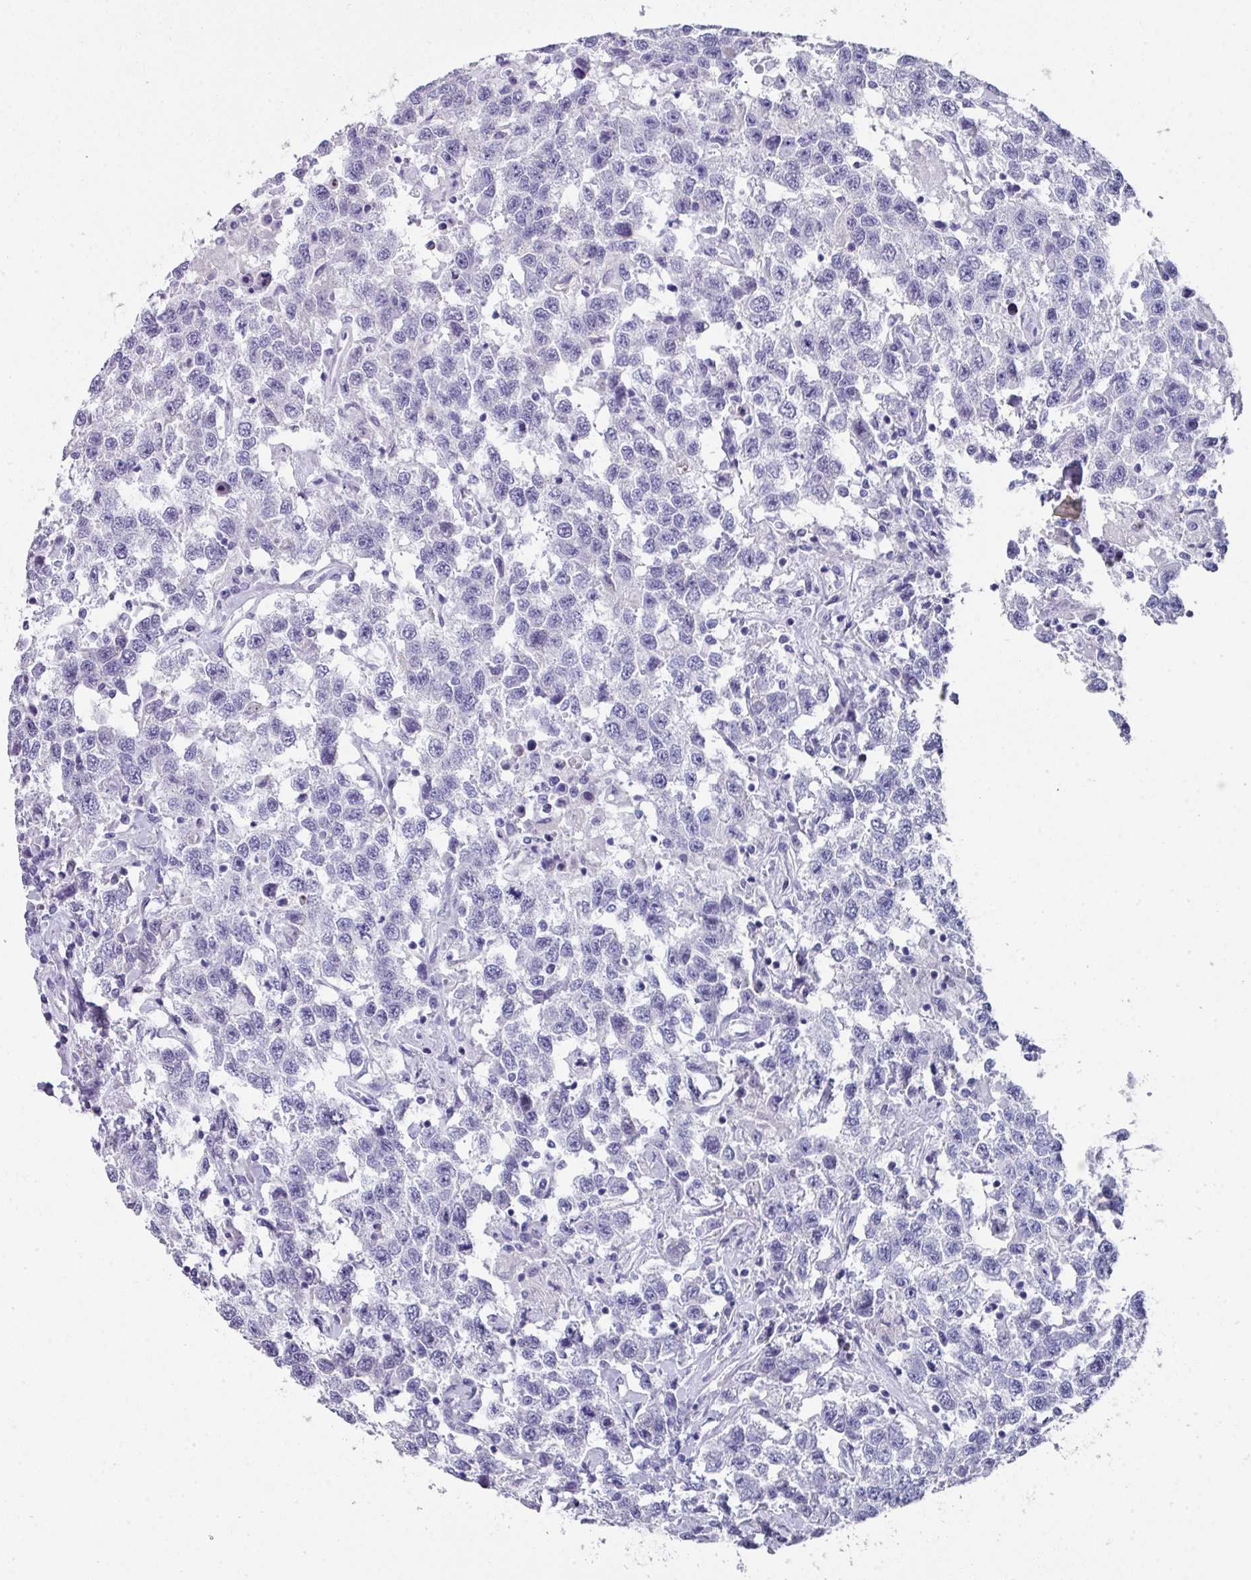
{"staining": {"intensity": "negative", "quantity": "none", "location": "none"}, "tissue": "testis cancer", "cell_type": "Tumor cells", "image_type": "cancer", "snomed": [{"axis": "morphology", "description": "Seminoma, NOS"}, {"axis": "topography", "description": "Testis"}], "caption": "An immunohistochemistry micrograph of testis cancer (seminoma) is shown. There is no staining in tumor cells of testis cancer (seminoma).", "gene": "PEX10", "patient": {"sex": "male", "age": 41}}